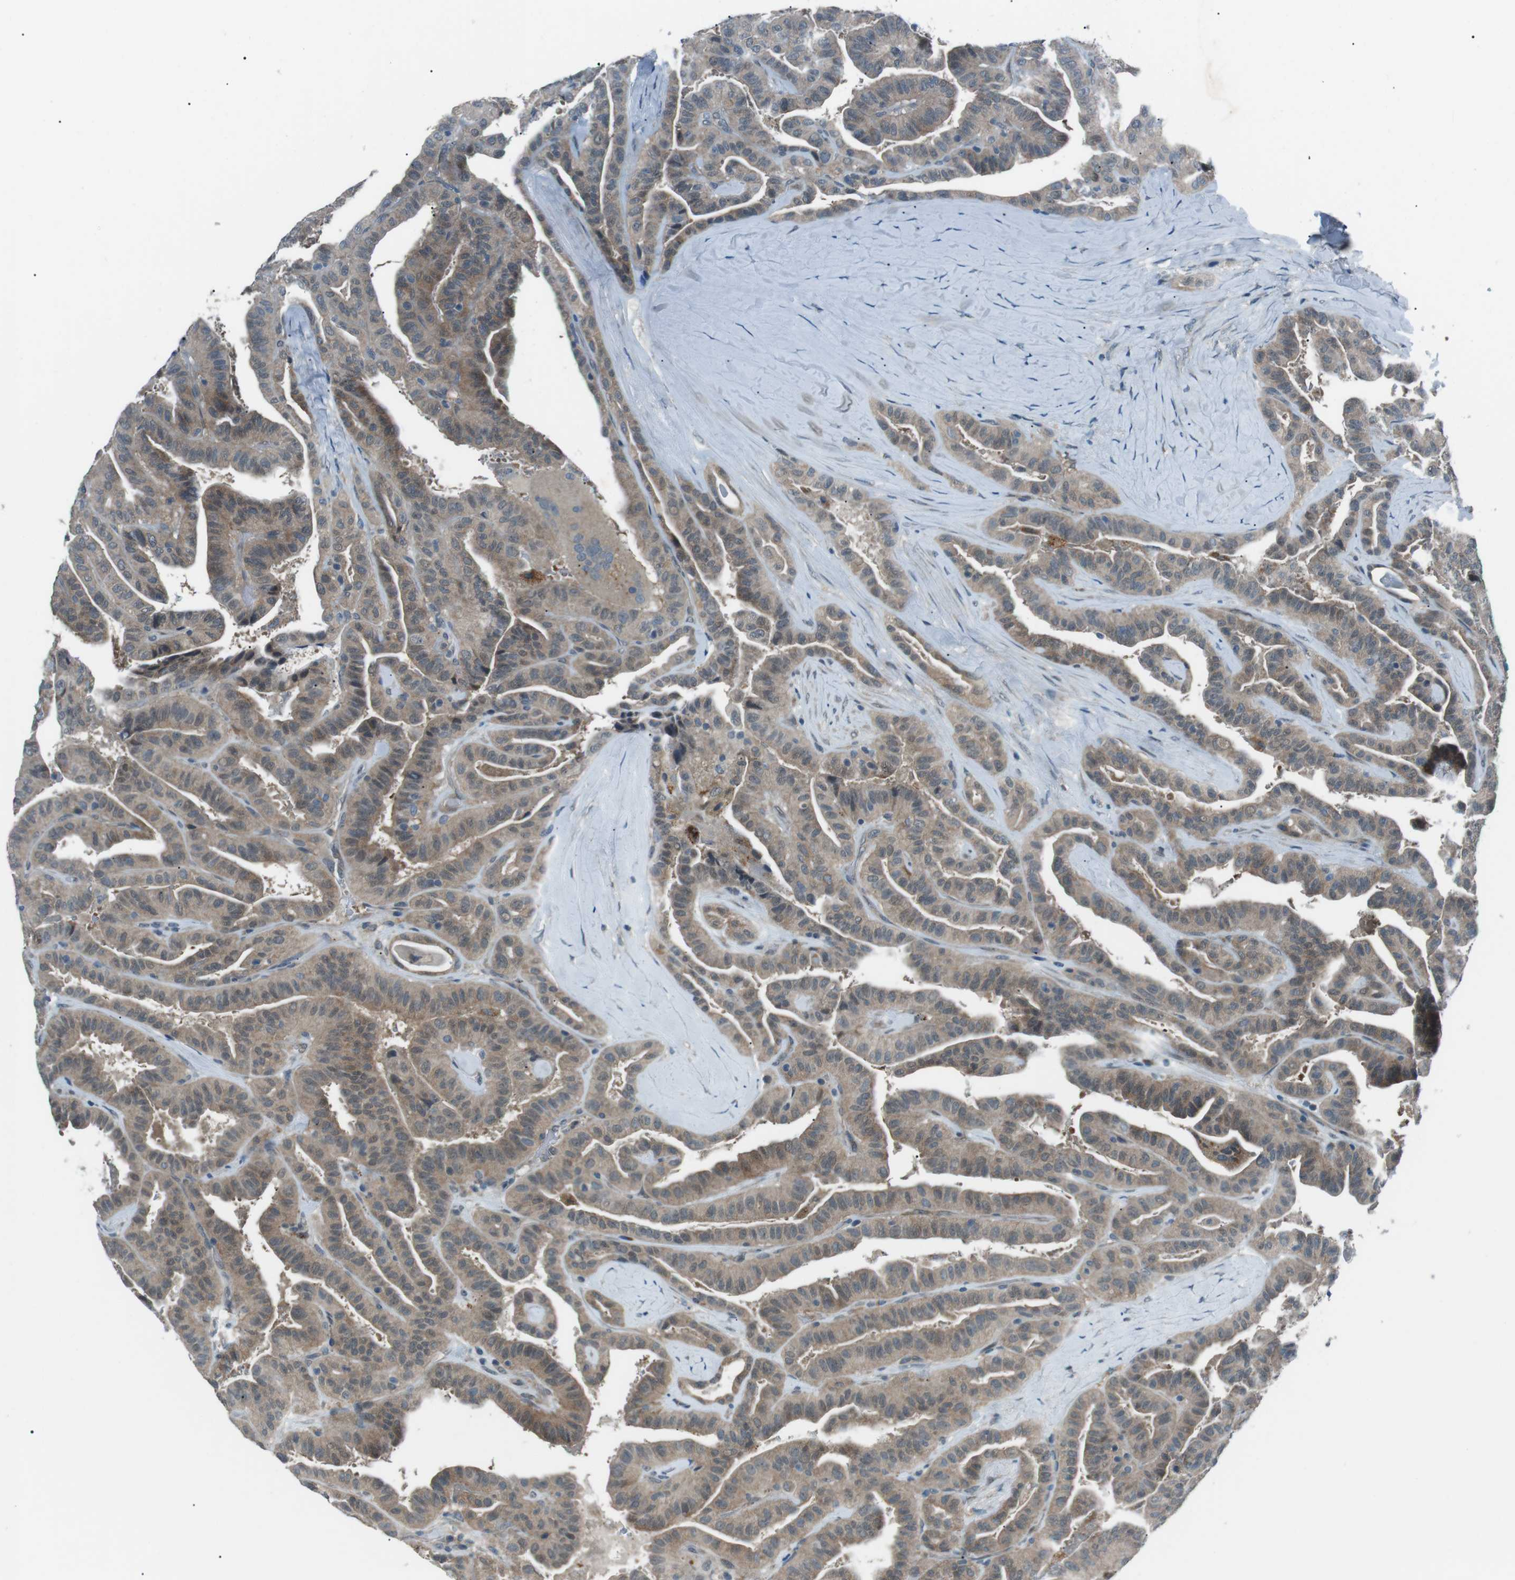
{"staining": {"intensity": "weak", "quantity": ">75%", "location": "cytoplasmic/membranous"}, "tissue": "thyroid cancer", "cell_type": "Tumor cells", "image_type": "cancer", "snomed": [{"axis": "morphology", "description": "Papillary adenocarcinoma, NOS"}, {"axis": "topography", "description": "Thyroid gland"}], "caption": "A micrograph showing weak cytoplasmic/membranous positivity in about >75% of tumor cells in thyroid papillary adenocarcinoma, as visualized by brown immunohistochemical staining.", "gene": "LRIG2", "patient": {"sex": "male", "age": 77}}